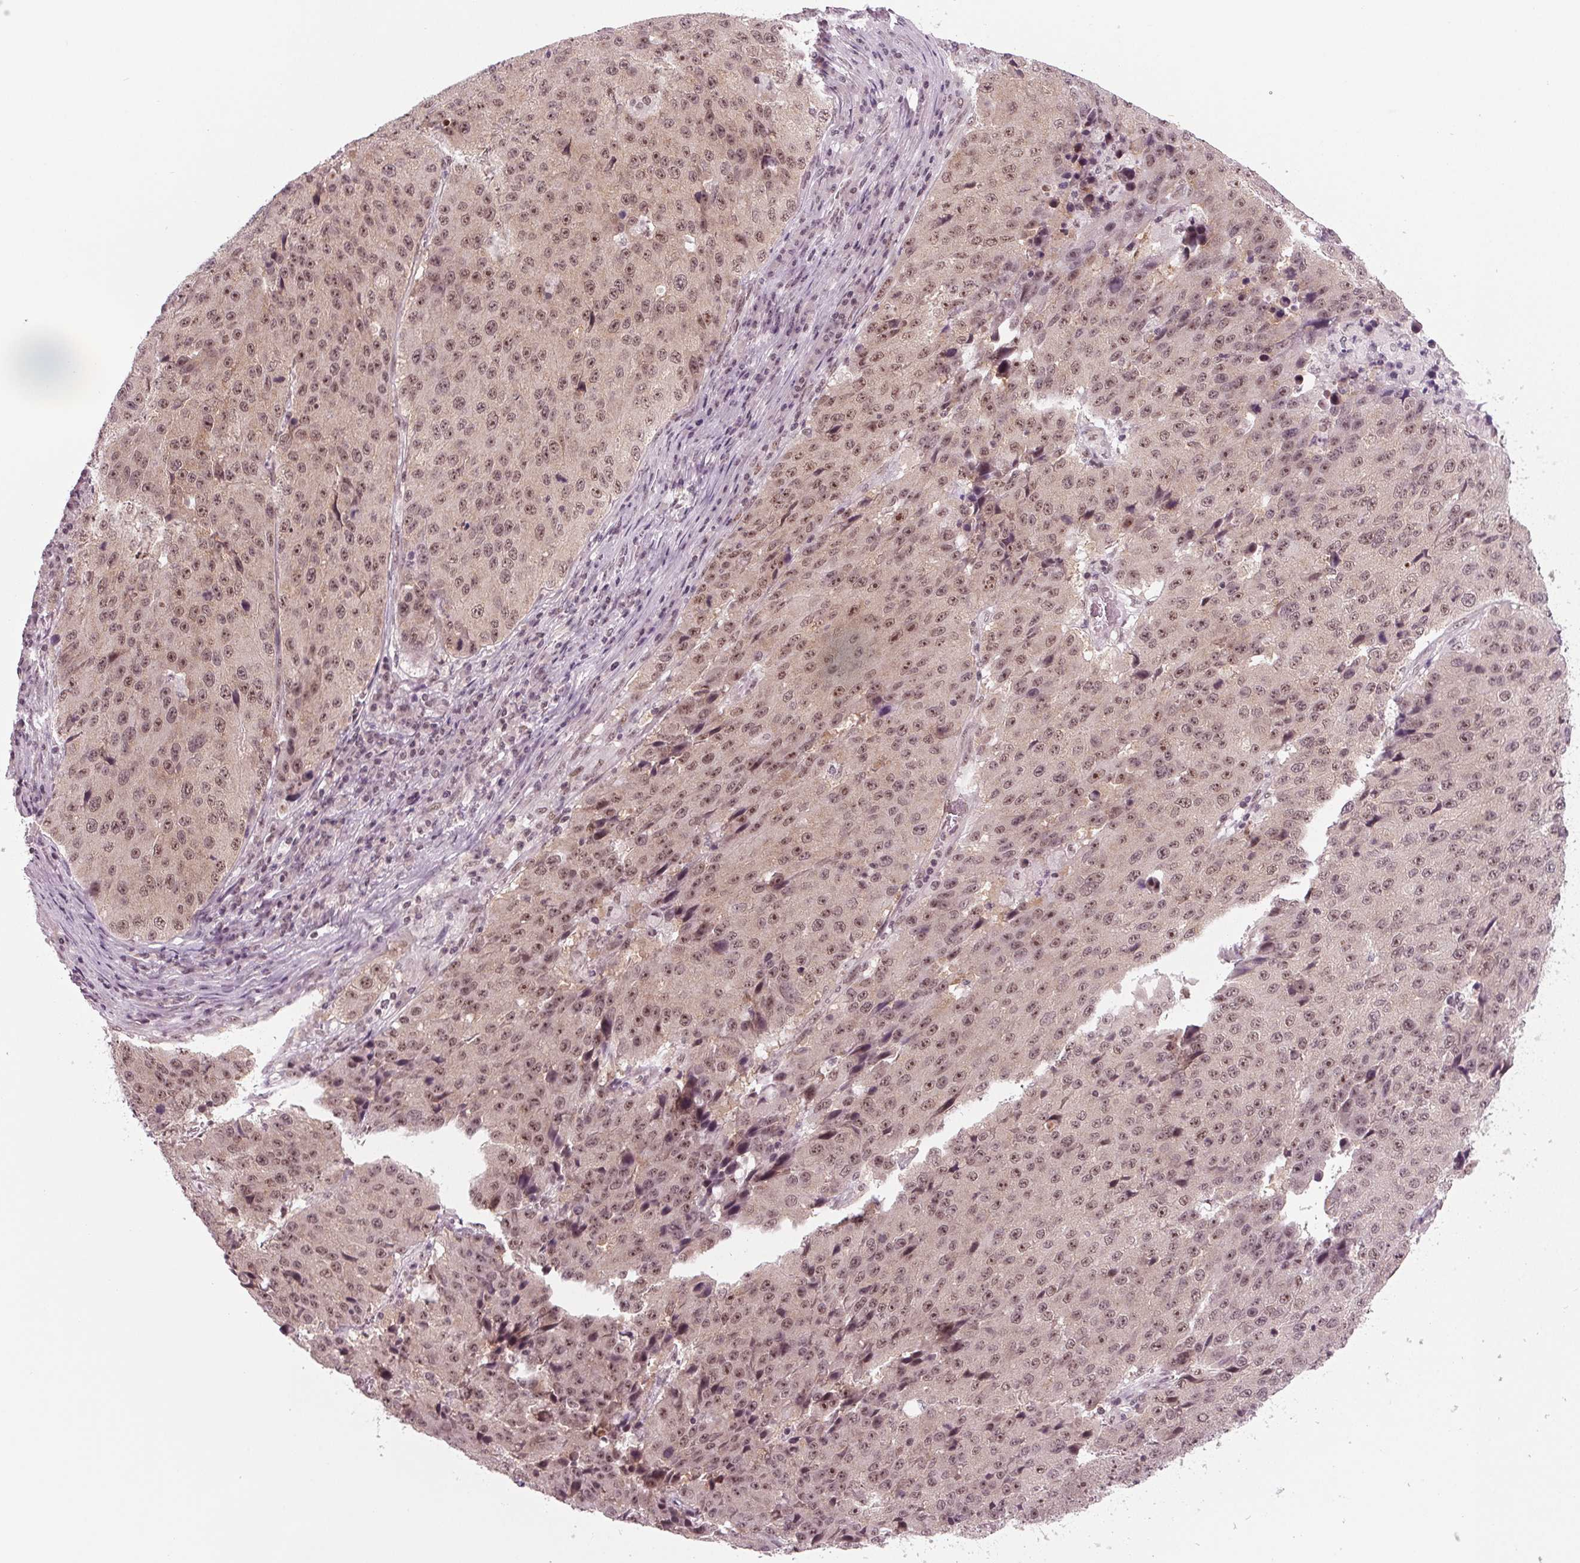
{"staining": {"intensity": "moderate", "quantity": ">75%", "location": "nuclear"}, "tissue": "stomach cancer", "cell_type": "Tumor cells", "image_type": "cancer", "snomed": [{"axis": "morphology", "description": "Adenocarcinoma, NOS"}, {"axis": "topography", "description": "Stomach"}], "caption": "A brown stain labels moderate nuclear positivity of a protein in stomach cancer tumor cells.", "gene": "DDX41", "patient": {"sex": "male", "age": 71}}